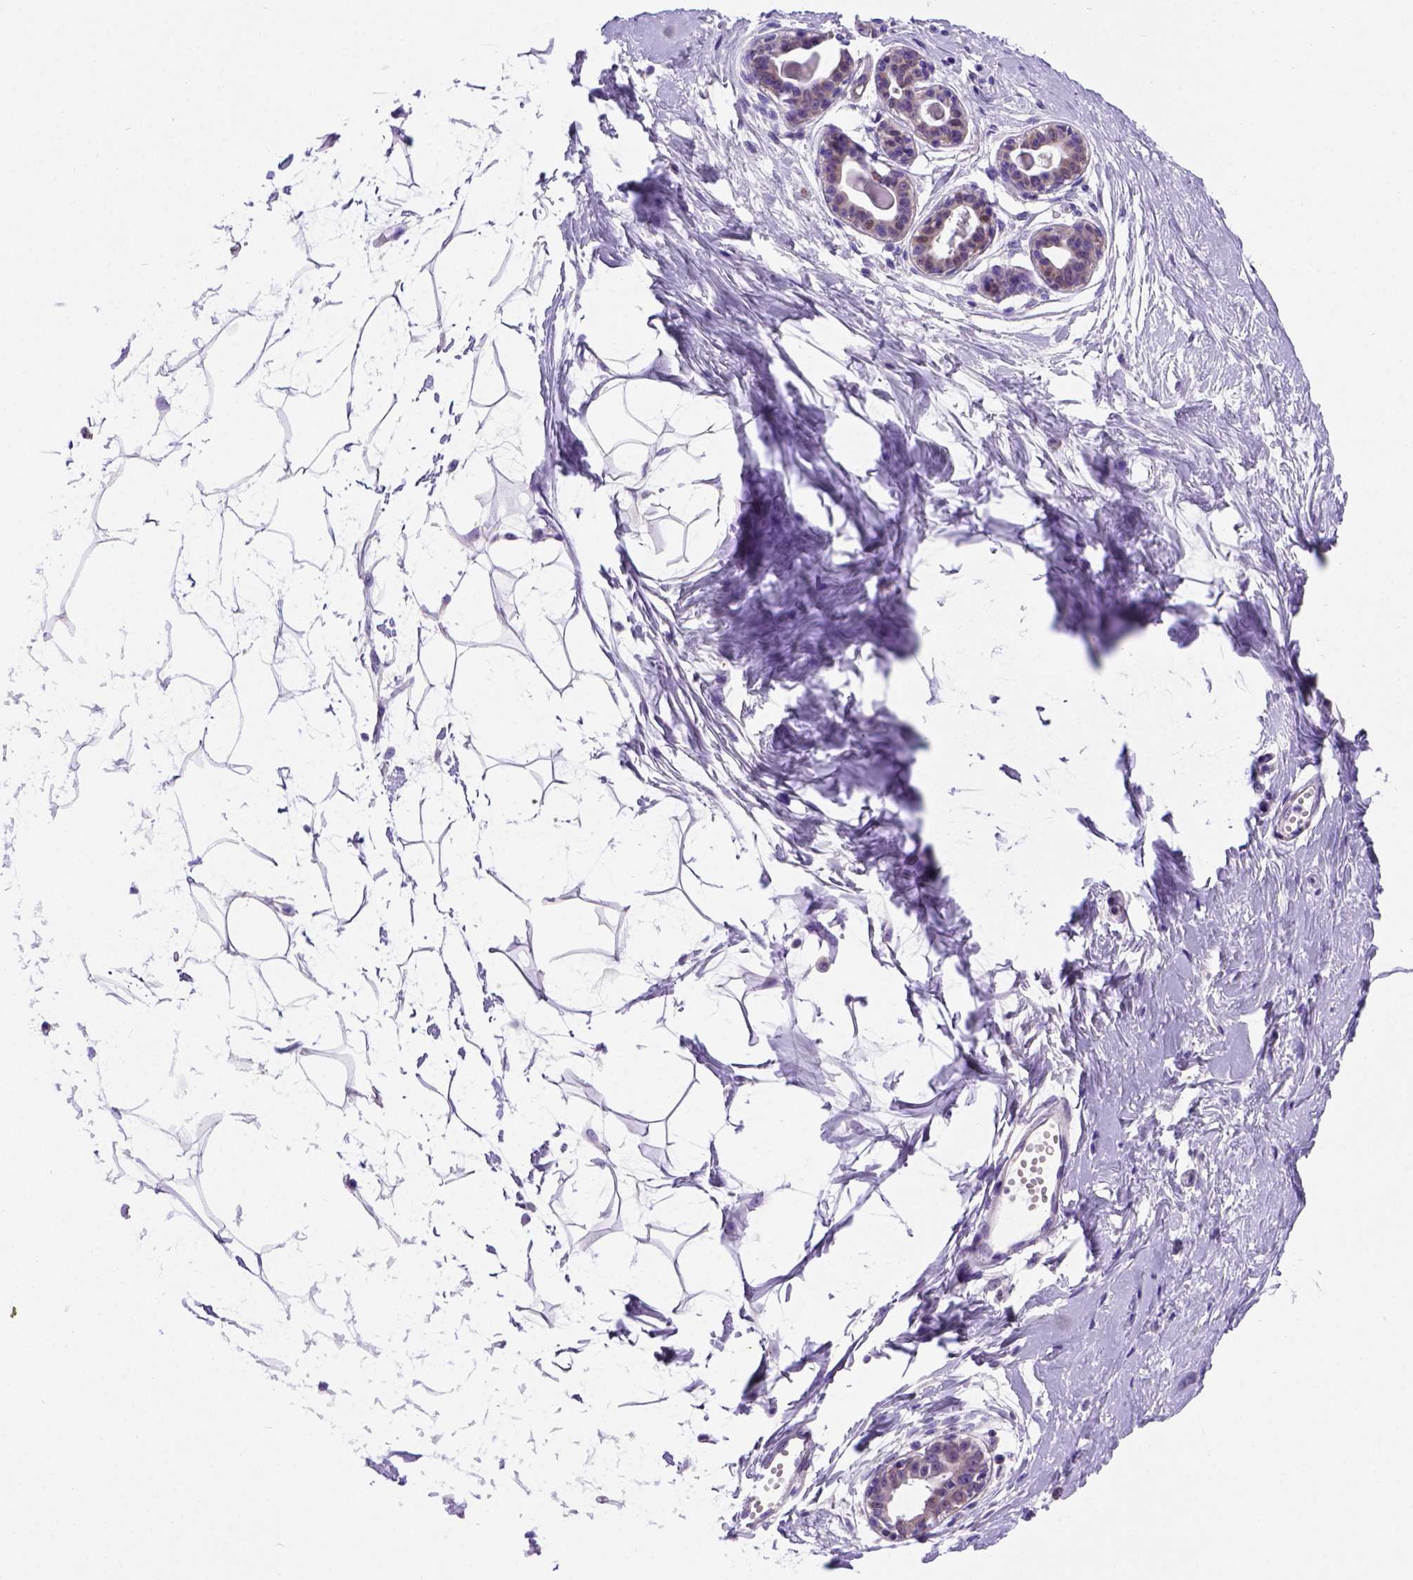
{"staining": {"intensity": "negative", "quantity": "none", "location": "none"}, "tissue": "breast", "cell_type": "Adipocytes", "image_type": "normal", "snomed": [{"axis": "morphology", "description": "Normal tissue, NOS"}, {"axis": "topography", "description": "Breast"}], "caption": "Human breast stained for a protein using immunohistochemistry shows no positivity in adipocytes.", "gene": "FOXI1", "patient": {"sex": "female", "age": 45}}